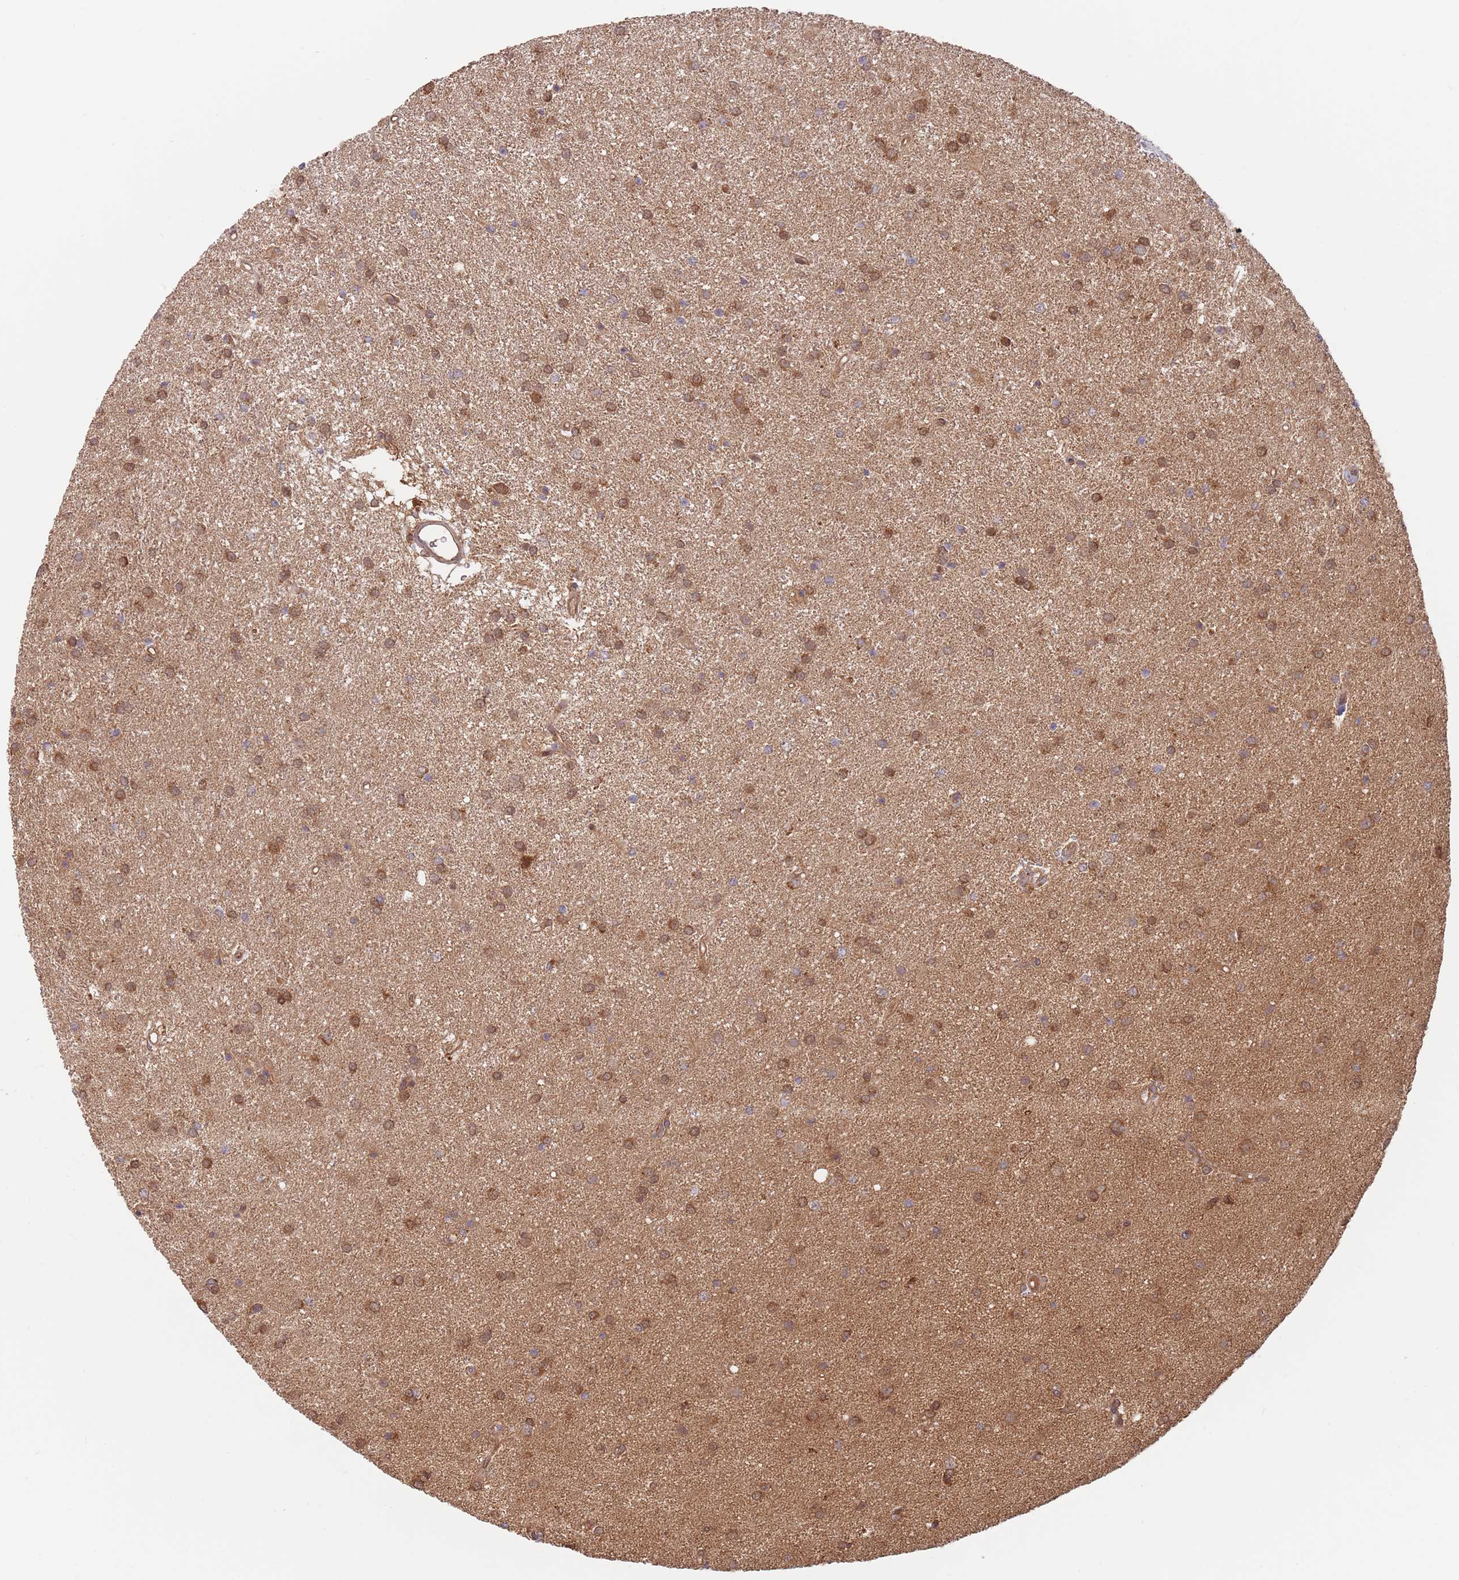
{"staining": {"intensity": "moderate", "quantity": "25%-75%", "location": "cytoplasmic/membranous"}, "tissue": "glioma", "cell_type": "Tumor cells", "image_type": "cancer", "snomed": [{"axis": "morphology", "description": "Glioma, malignant, High grade"}, {"axis": "topography", "description": "Brain"}], "caption": "Tumor cells show moderate cytoplasmic/membranous positivity in about 25%-75% of cells in glioma.", "gene": "GUK1", "patient": {"sex": "female", "age": 50}}